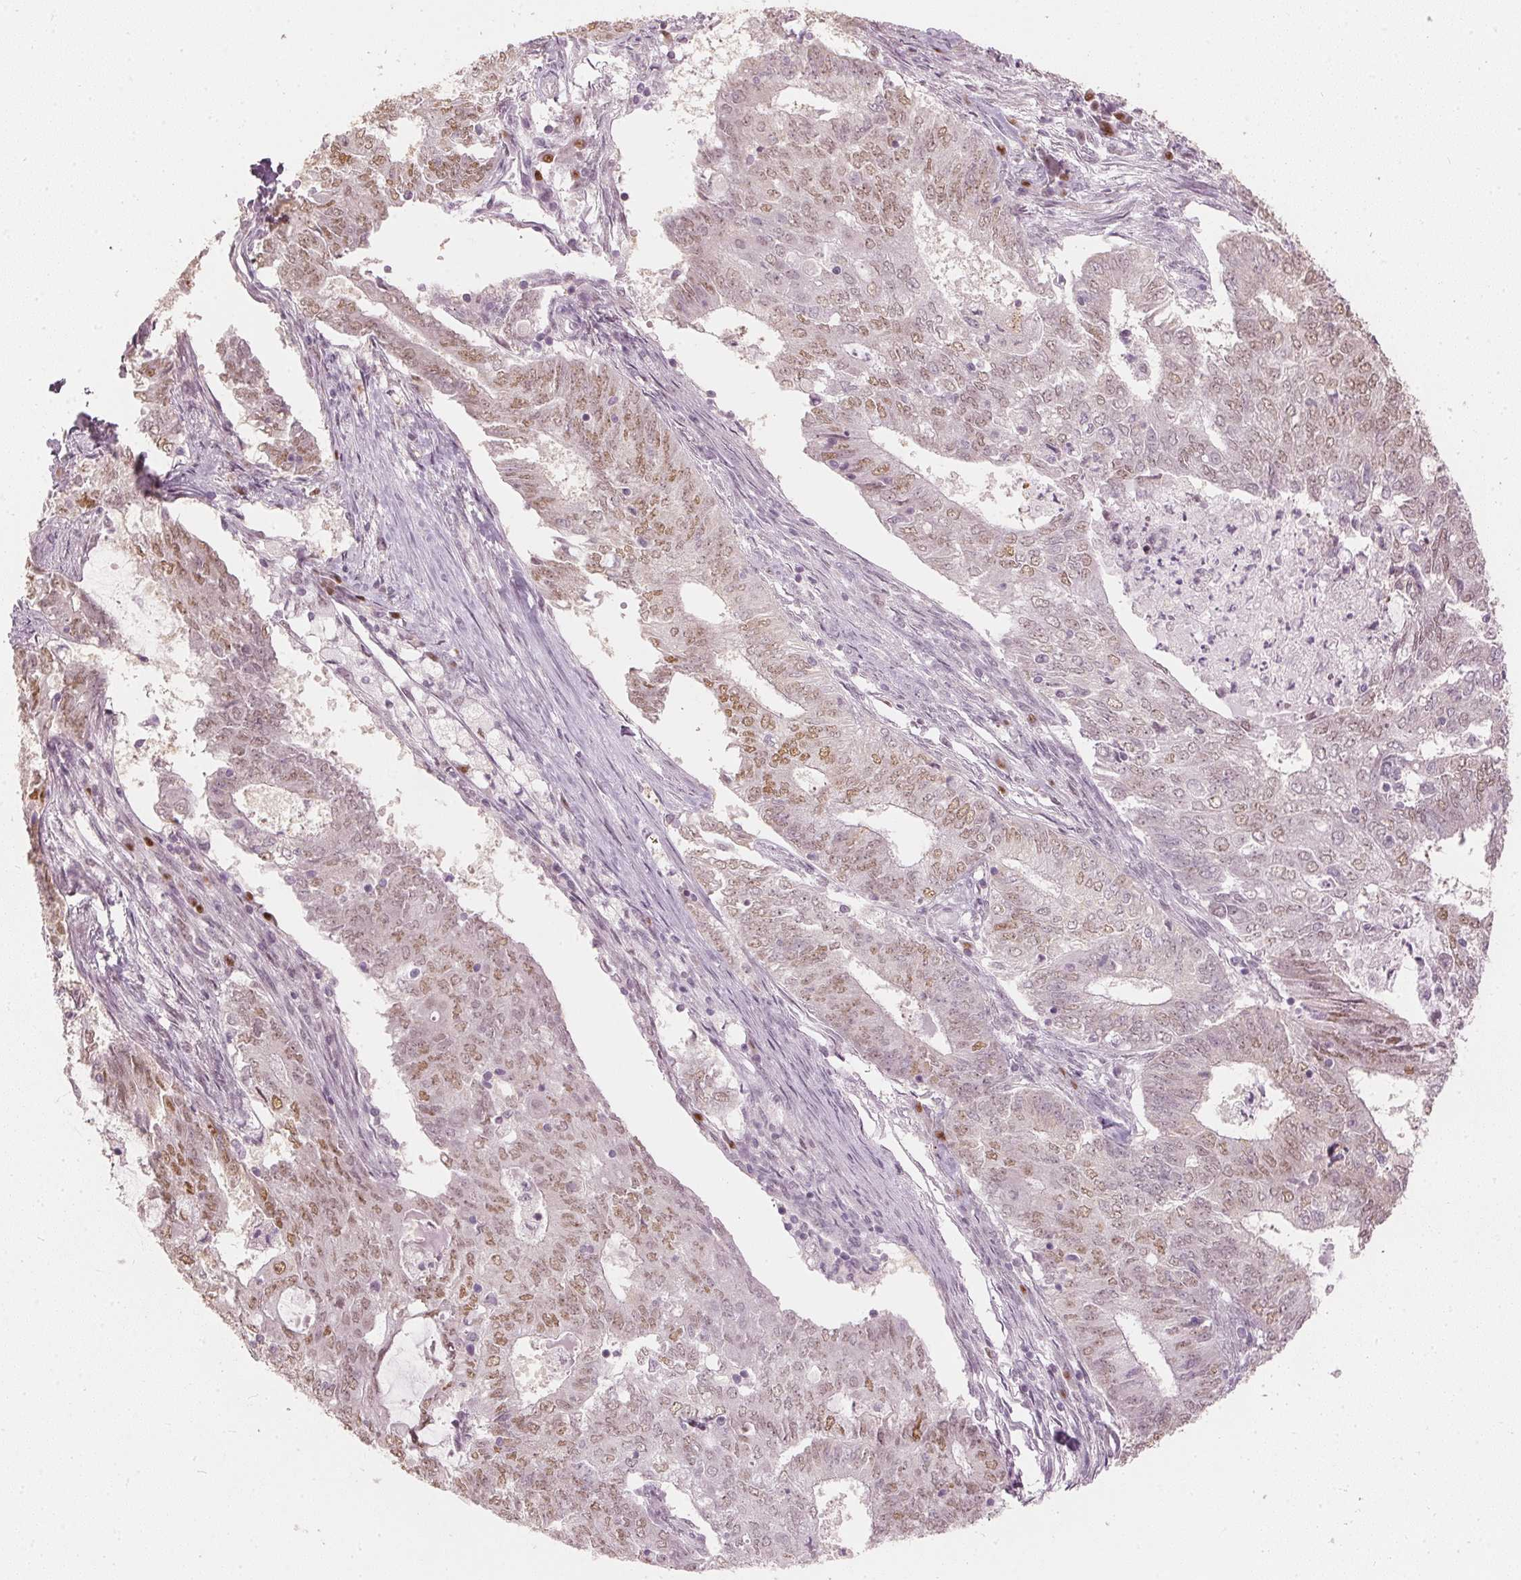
{"staining": {"intensity": "moderate", "quantity": "25%-75%", "location": "nuclear"}, "tissue": "endometrial cancer", "cell_type": "Tumor cells", "image_type": "cancer", "snomed": [{"axis": "morphology", "description": "Adenocarcinoma, NOS"}, {"axis": "topography", "description": "Endometrium"}], "caption": "Endometrial cancer (adenocarcinoma) stained with DAB IHC shows medium levels of moderate nuclear expression in approximately 25%-75% of tumor cells.", "gene": "SLC39A3", "patient": {"sex": "female", "age": 62}}